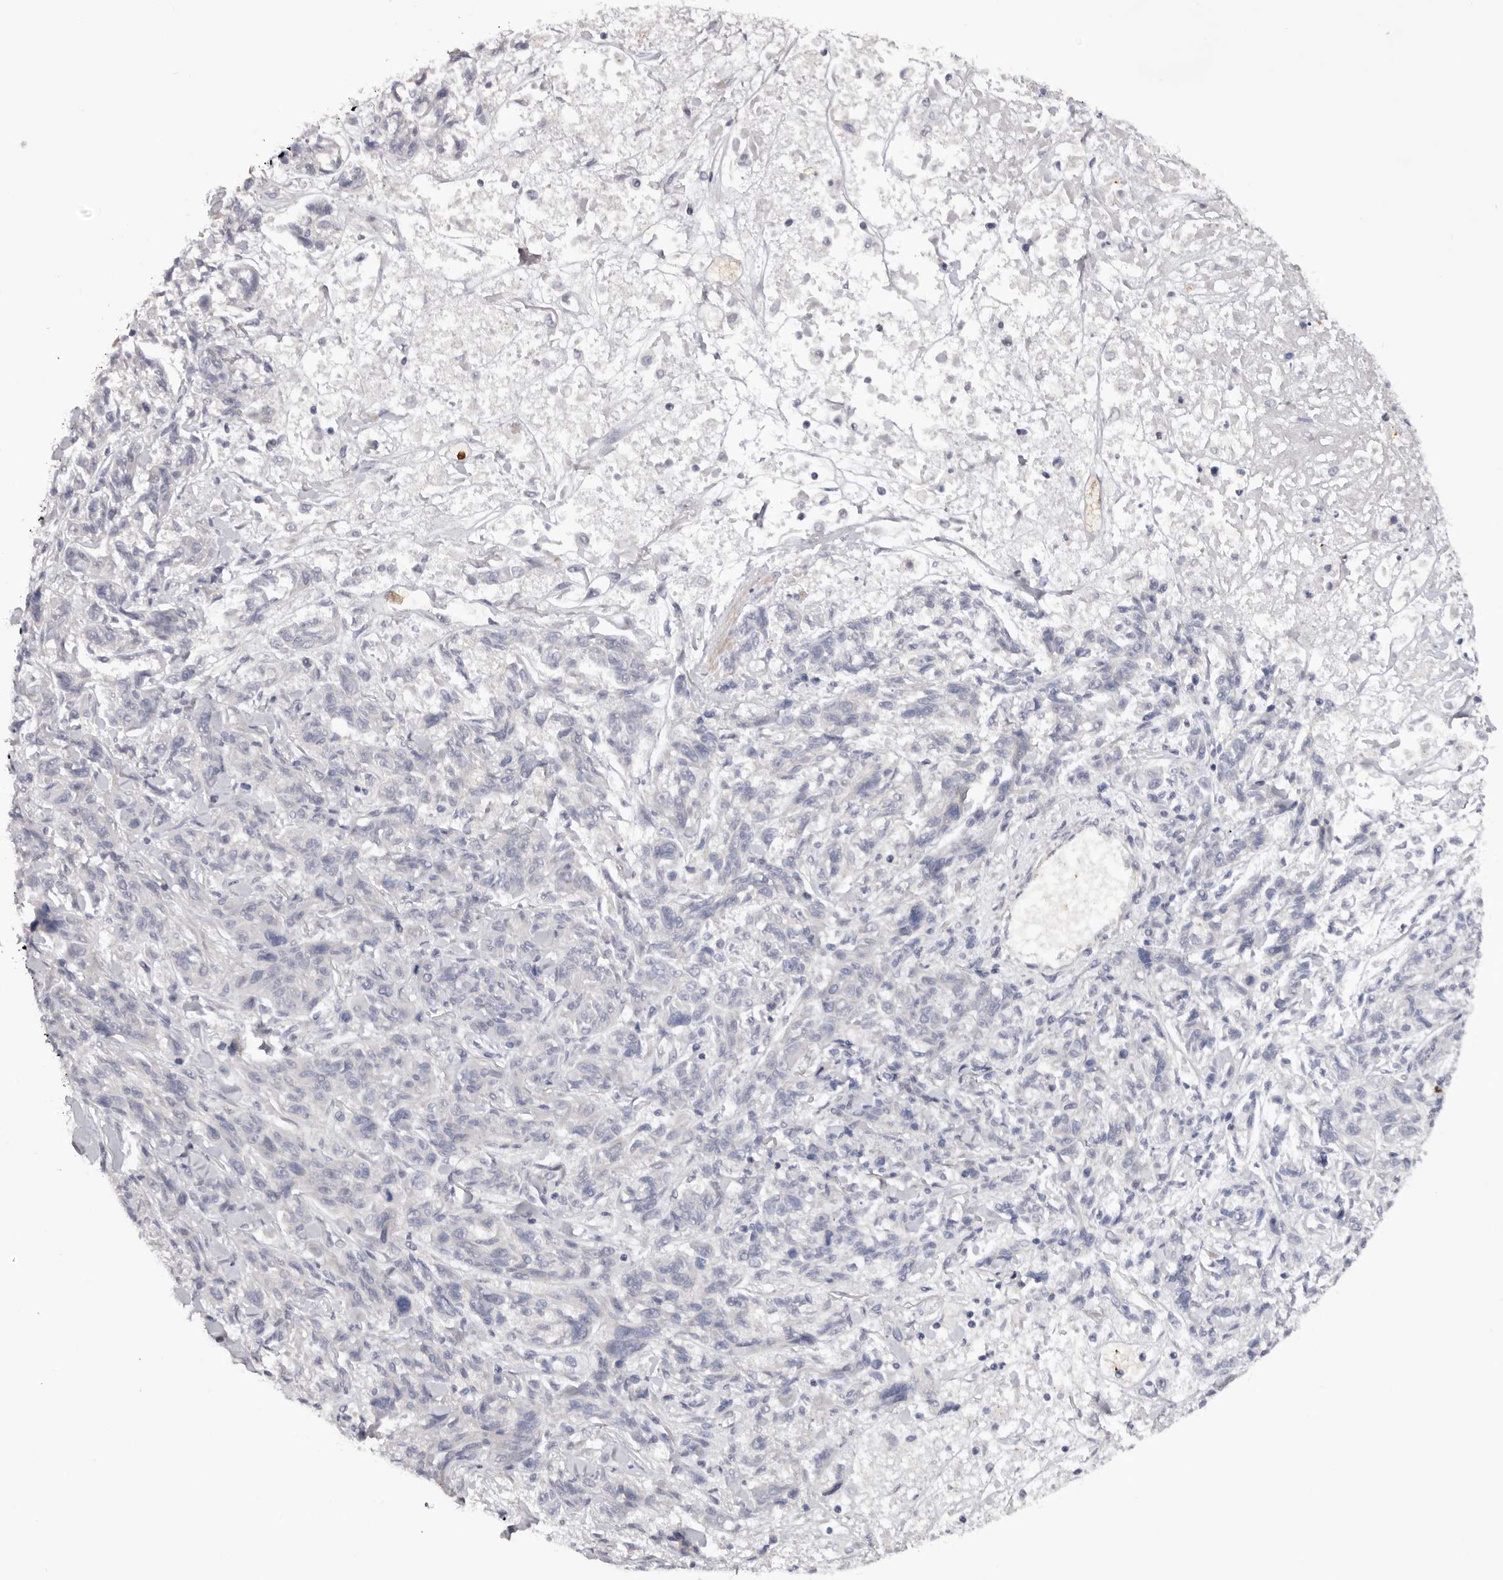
{"staining": {"intensity": "negative", "quantity": "none", "location": "none"}, "tissue": "melanoma", "cell_type": "Tumor cells", "image_type": "cancer", "snomed": [{"axis": "morphology", "description": "Malignant melanoma, NOS"}, {"axis": "topography", "description": "Skin"}], "caption": "An immunohistochemistry (IHC) micrograph of malignant melanoma is shown. There is no staining in tumor cells of malignant melanoma.", "gene": "TNR", "patient": {"sex": "male", "age": 53}}